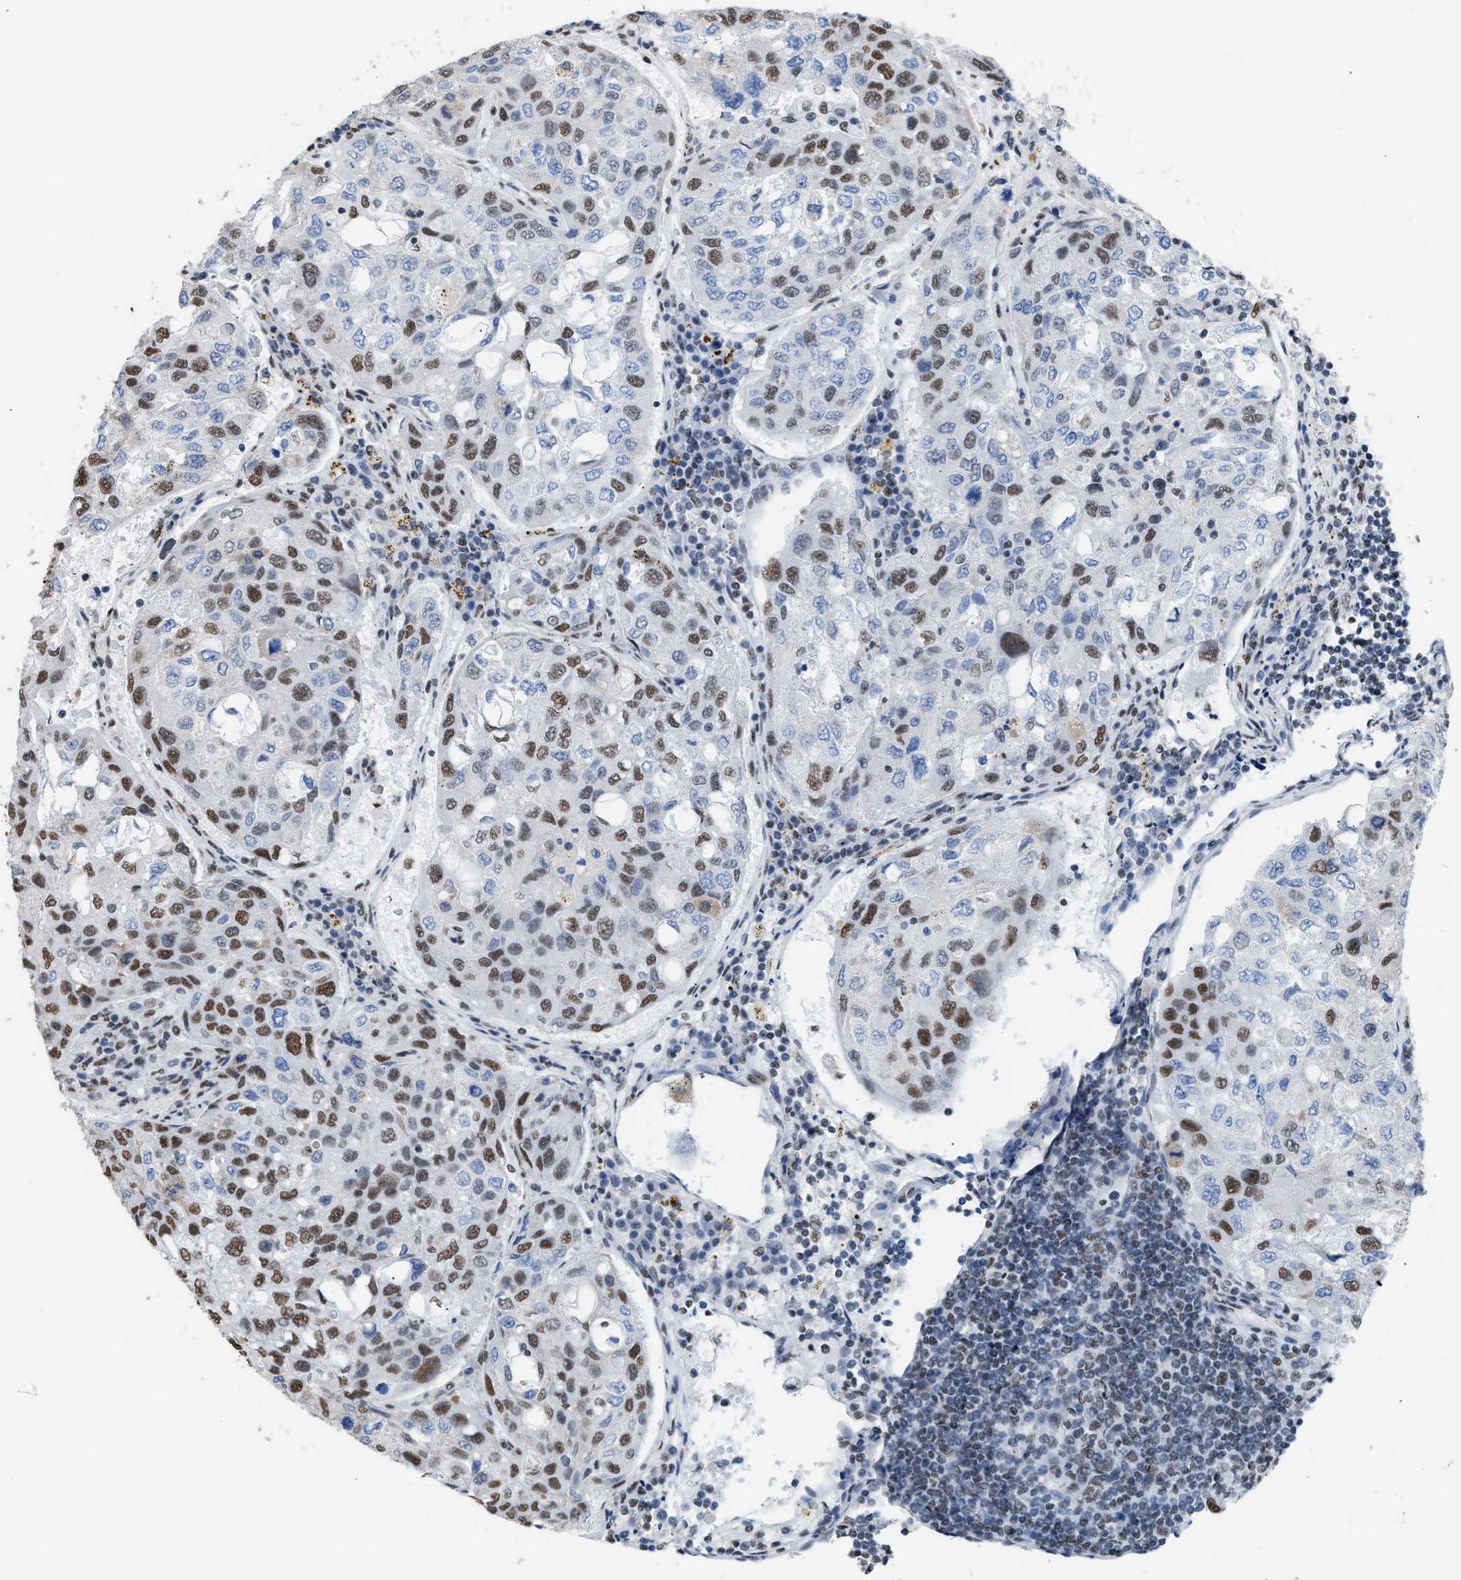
{"staining": {"intensity": "moderate", "quantity": "<25%", "location": "nuclear"}, "tissue": "urothelial cancer", "cell_type": "Tumor cells", "image_type": "cancer", "snomed": [{"axis": "morphology", "description": "Urothelial carcinoma, High grade"}, {"axis": "topography", "description": "Lymph node"}, {"axis": "topography", "description": "Urinary bladder"}], "caption": "Protein analysis of urothelial cancer tissue exhibits moderate nuclear positivity in approximately <25% of tumor cells. (Brightfield microscopy of DAB IHC at high magnification).", "gene": "CCAR2", "patient": {"sex": "male", "age": 51}}